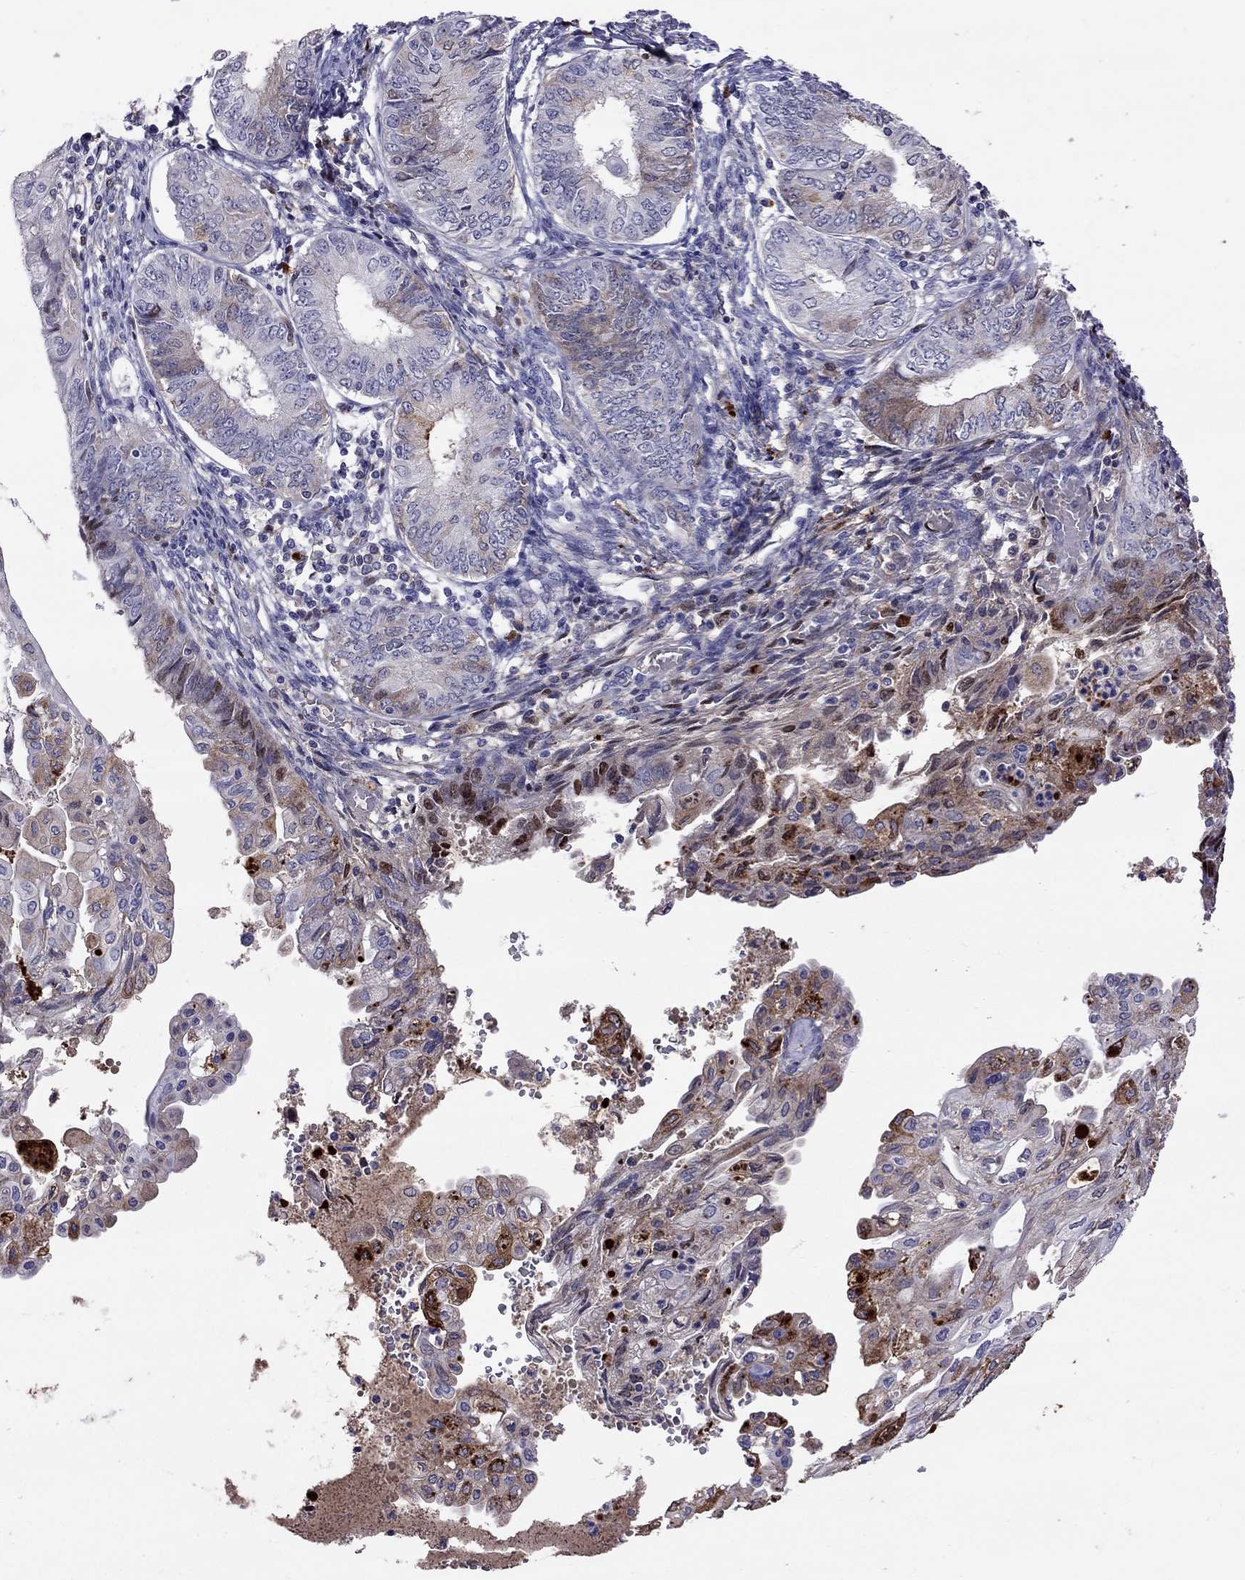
{"staining": {"intensity": "weak", "quantity": "<25%", "location": "cytoplasmic/membranous"}, "tissue": "endometrial cancer", "cell_type": "Tumor cells", "image_type": "cancer", "snomed": [{"axis": "morphology", "description": "Adenocarcinoma, NOS"}, {"axis": "topography", "description": "Endometrium"}], "caption": "The immunohistochemistry image has no significant staining in tumor cells of endometrial cancer (adenocarcinoma) tissue.", "gene": "SERPINA3", "patient": {"sex": "female", "age": 68}}